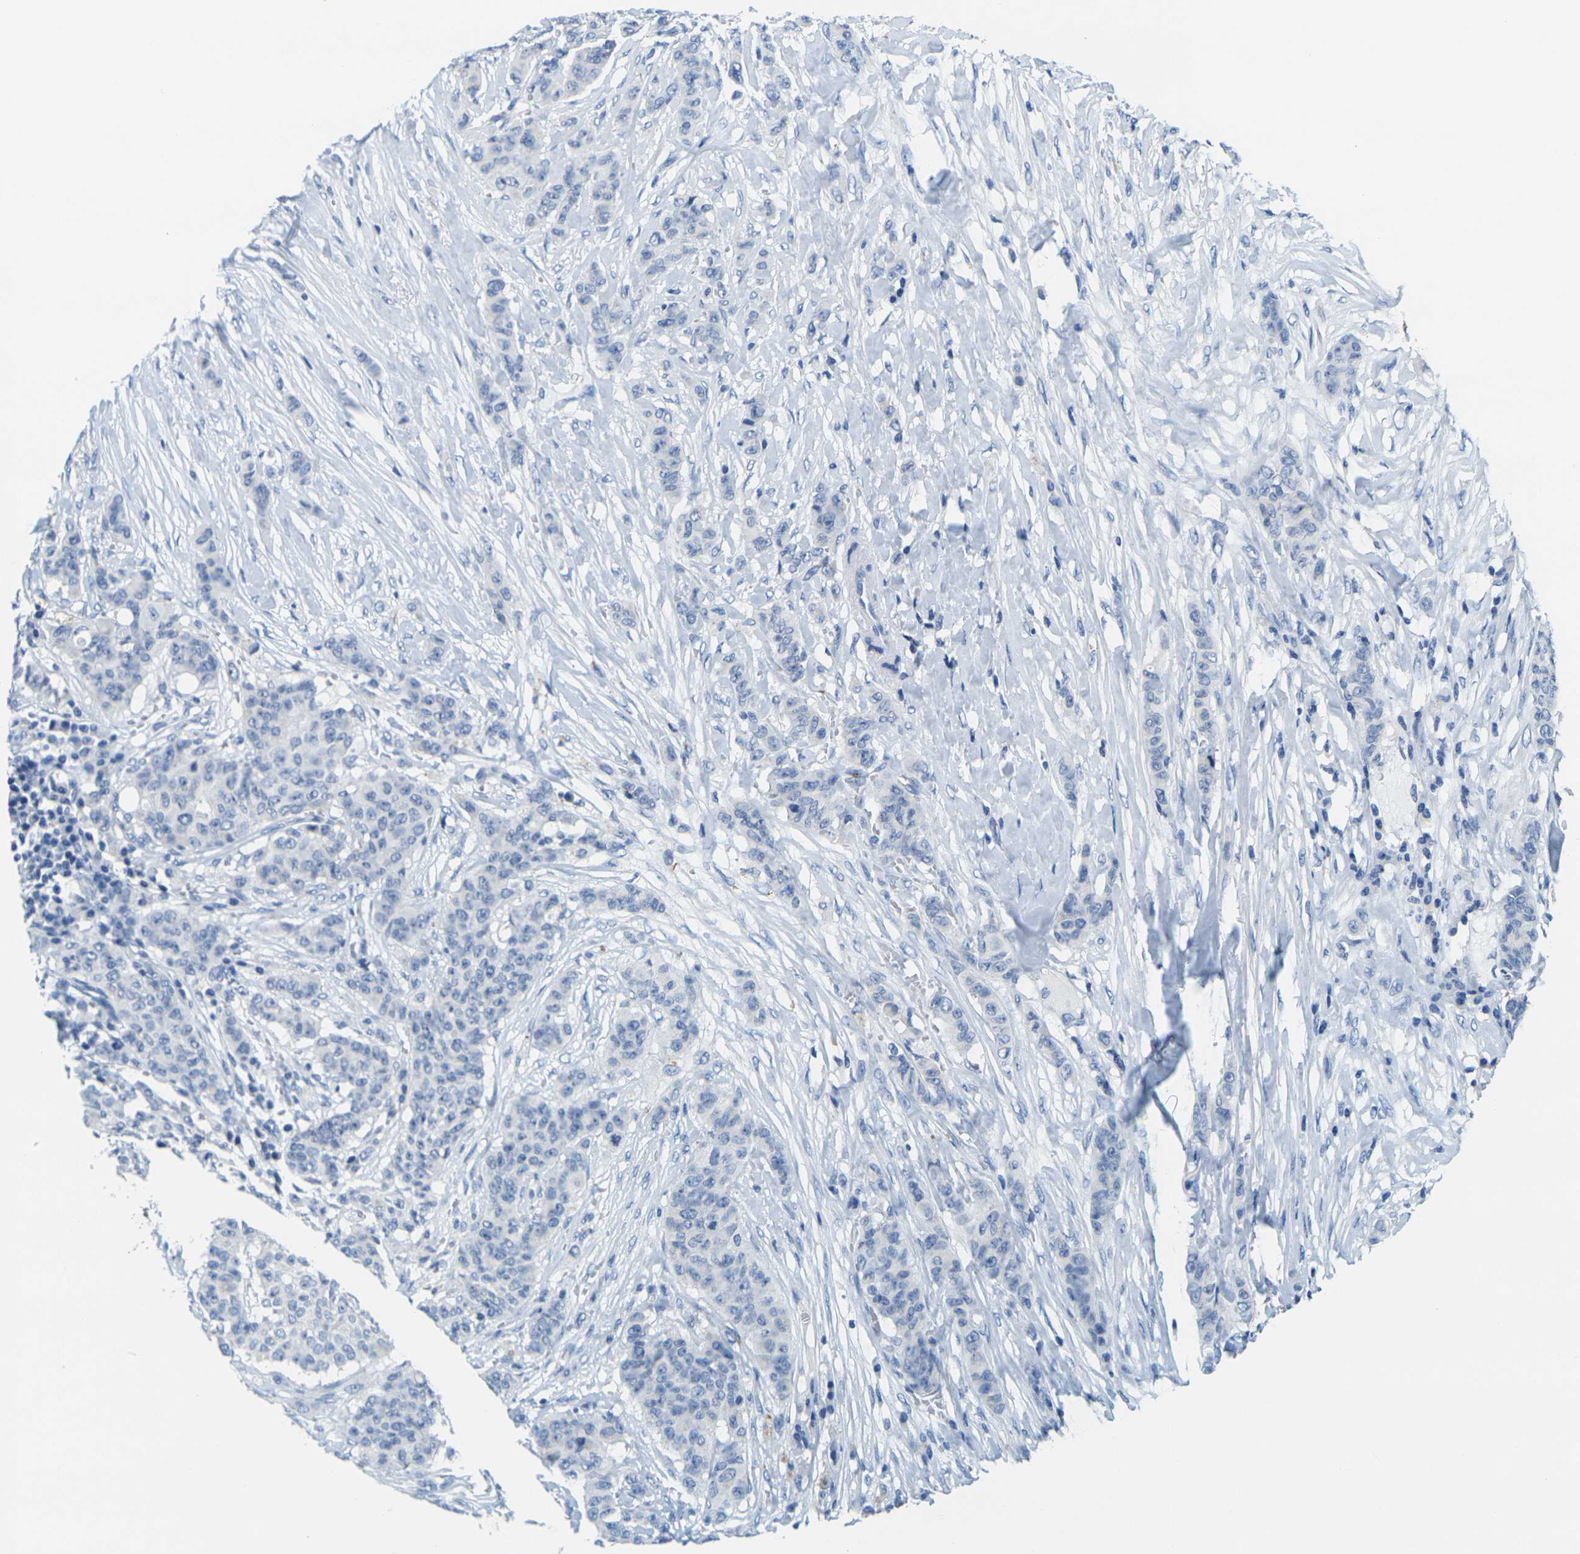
{"staining": {"intensity": "negative", "quantity": "none", "location": "none"}, "tissue": "breast cancer", "cell_type": "Tumor cells", "image_type": "cancer", "snomed": [{"axis": "morphology", "description": "Duct carcinoma"}, {"axis": "topography", "description": "Breast"}], "caption": "Breast cancer (infiltrating ductal carcinoma) stained for a protein using immunohistochemistry (IHC) shows no staining tumor cells.", "gene": "FAM3D", "patient": {"sex": "female", "age": 40}}